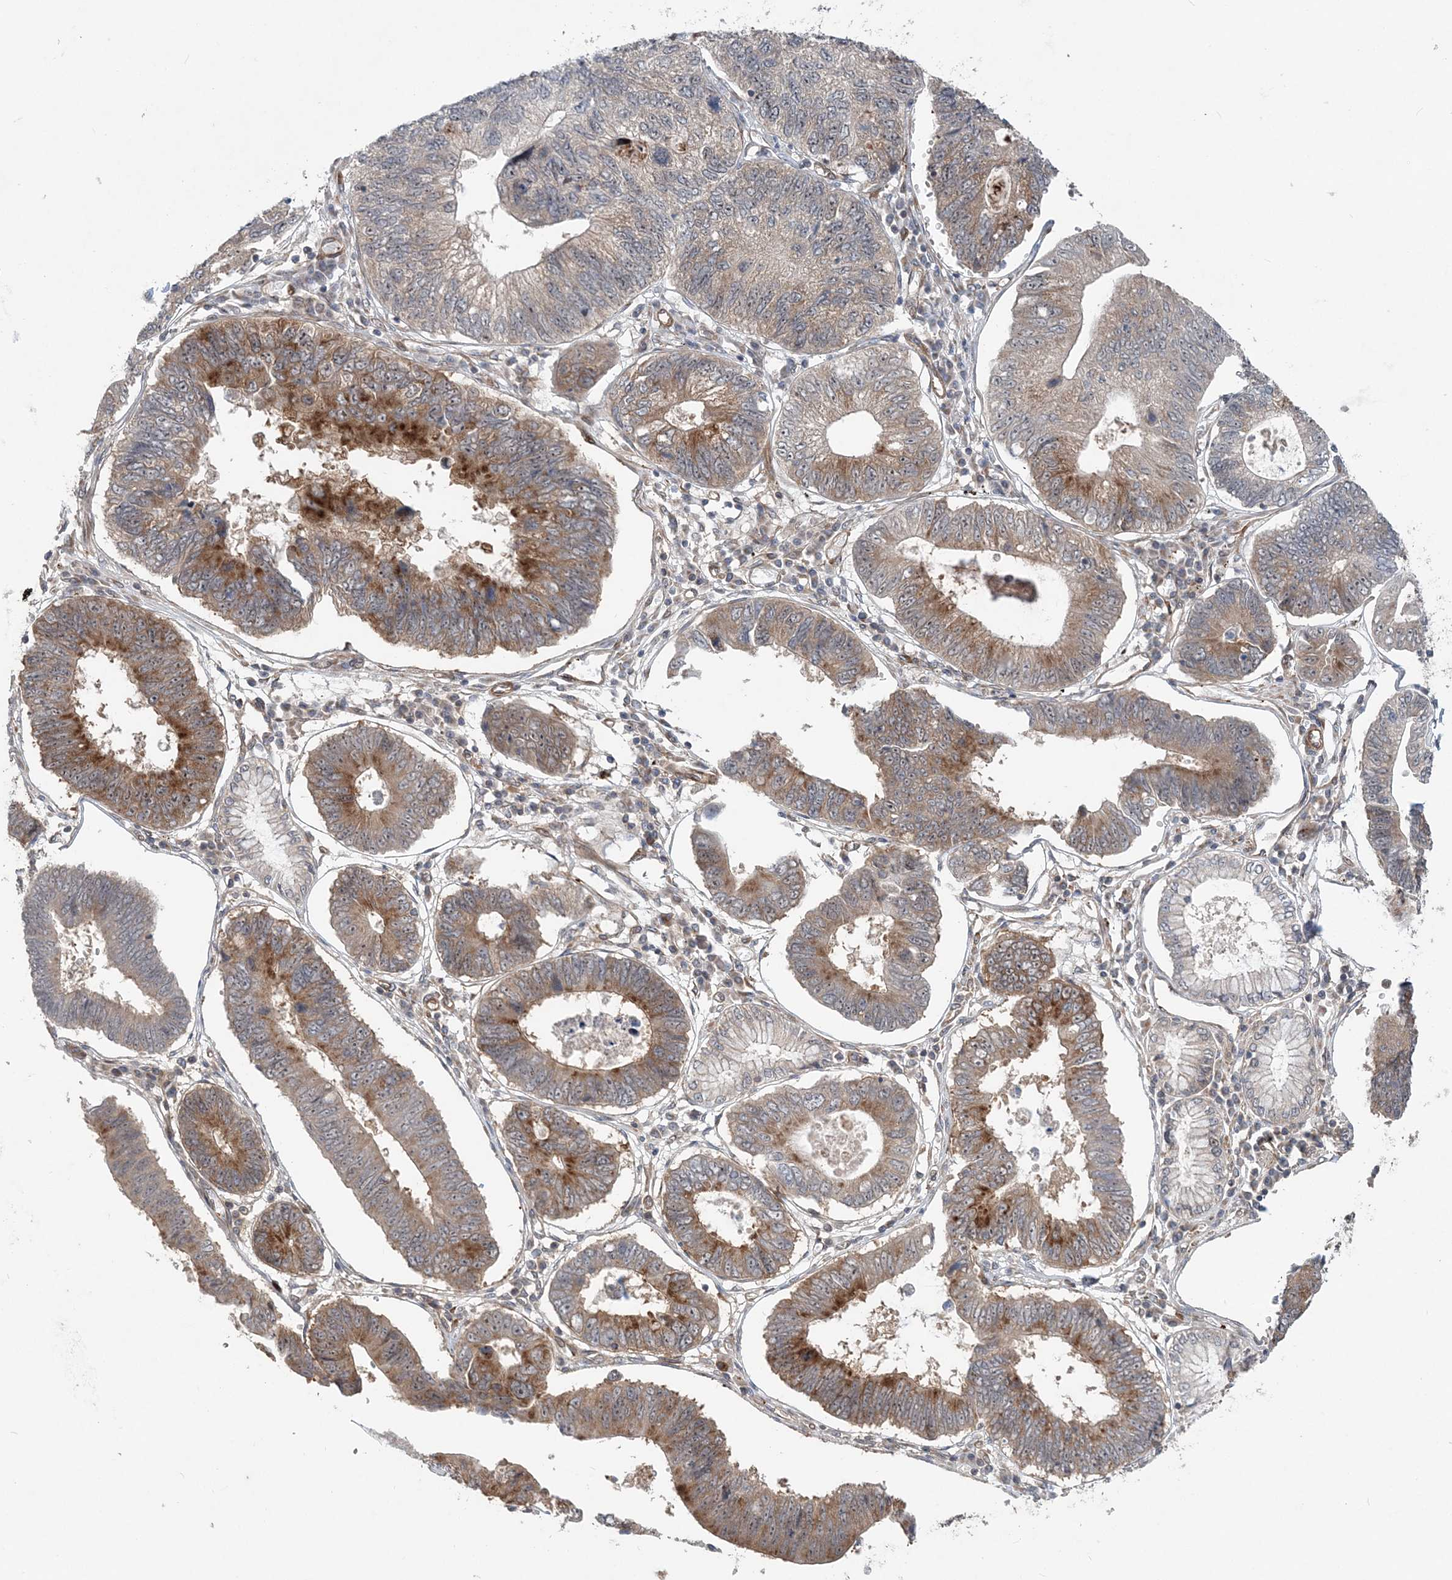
{"staining": {"intensity": "moderate", "quantity": ">75%", "location": "cytoplasmic/membranous"}, "tissue": "stomach cancer", "cell_type": "Tumor cells", "image_type": "cancer", "snomed": [{"axis": "morphology", "description": "Adenocarcinoma, NOS"}, {"axis": "topography", "description": "Stomach"}], "caption": "Immunohistochemistry micrograph of neoplastic tissue: human adenocarcinoma (stomach) stained using immunohistochemistry shows medium levels of moderate protein expression localized specifically in the cytoplasmic/membranous of tumor cells, appearing as a cytoplasmic/membranous brown color.", "gene": "GEMIN5", "patient": {"sex": "male", "age": 59}}